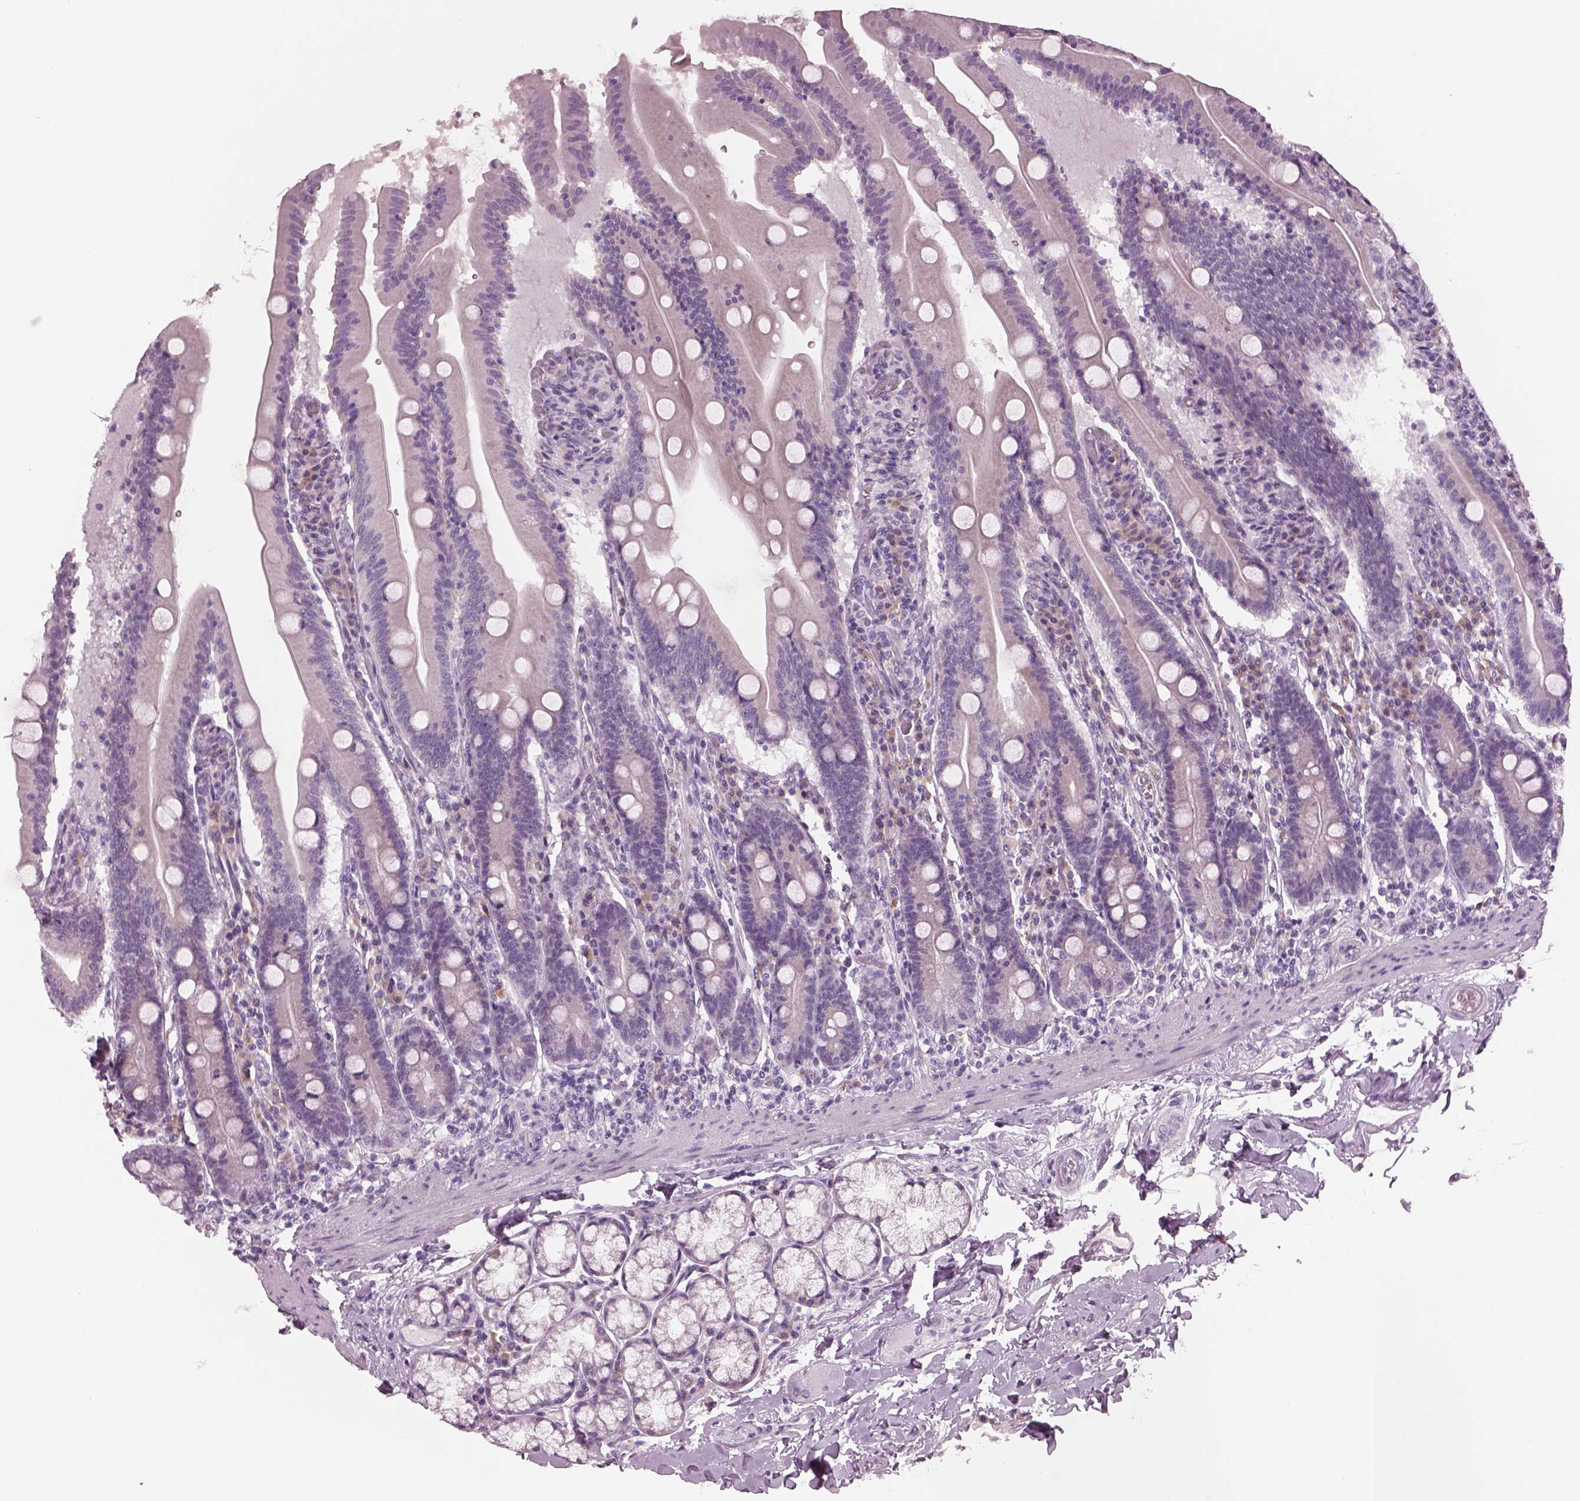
{"staining": {"intensity": "negative", "quantity": "none", "location": "none"}, "tissue": "small intestine", "cell_type": "Glandular cells", "image_type": "normal", "snomed": [{"axis": "morphology", "description": "Normal tissue, NOS"}, {"axis": "topography", "description": "Small intestine"}], "caption": "Immunohistochemistry photomicrograph of normal human small intestine stained for a protein (brown), which shows no staining in glandular cells. (DAB immunohistochemistry, high magnification).", "gene": "CYLC1", "patient": {"sex": "male", "age": 37}}